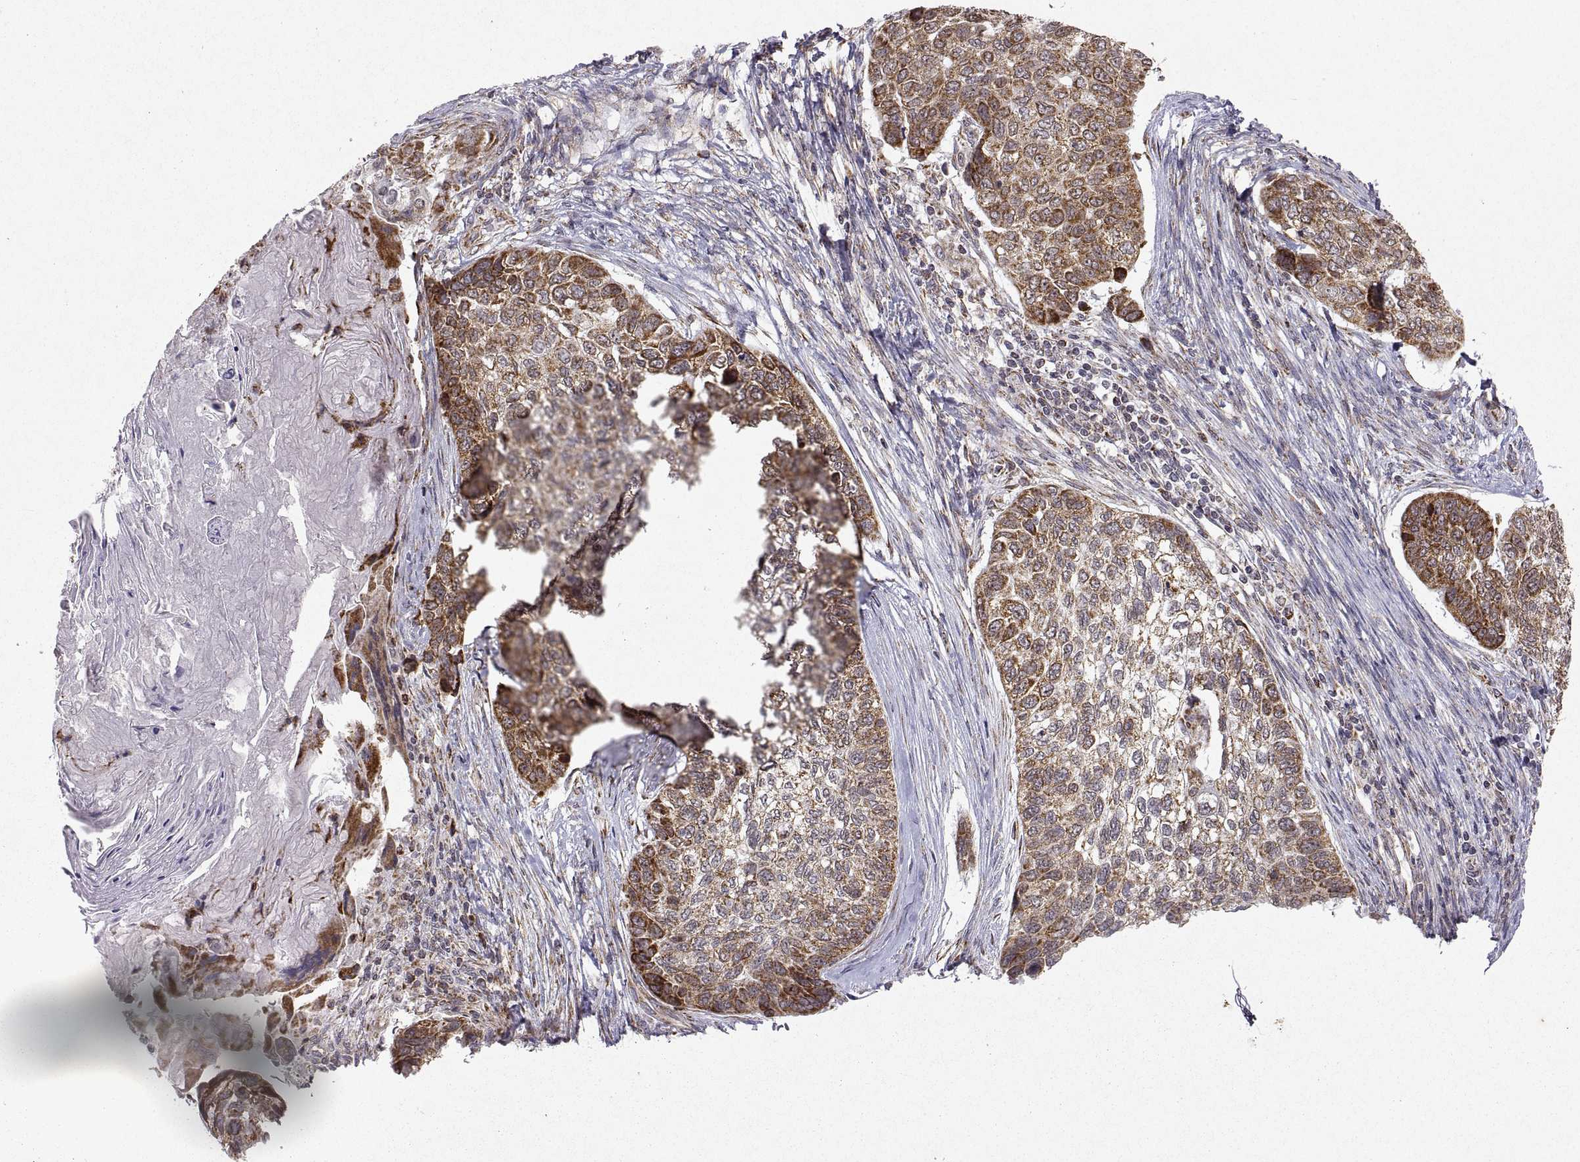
{"staining": {"intensity": "moderate", "quantity": "25%-75%", "location": "cytoplasmic/membranous"}, "tissue": "lung cancer", "cell_type": "Tumor cells", "image_type": "cancer", "snomed": [{"axis": "morphology", "description": "Squamous cell carcinoma, NOS"}, {"axis": "topography", "description": "Lung"}], "caption": "Immunohistochemical staining of squamous cell carcinoma (lung) reveals moderate cytoplasmic/membranous protein positivity in approximately 25%-75% of tumor cells.", "gene": "MANBAL", "patient": {"sex": "male", "age": 69}}